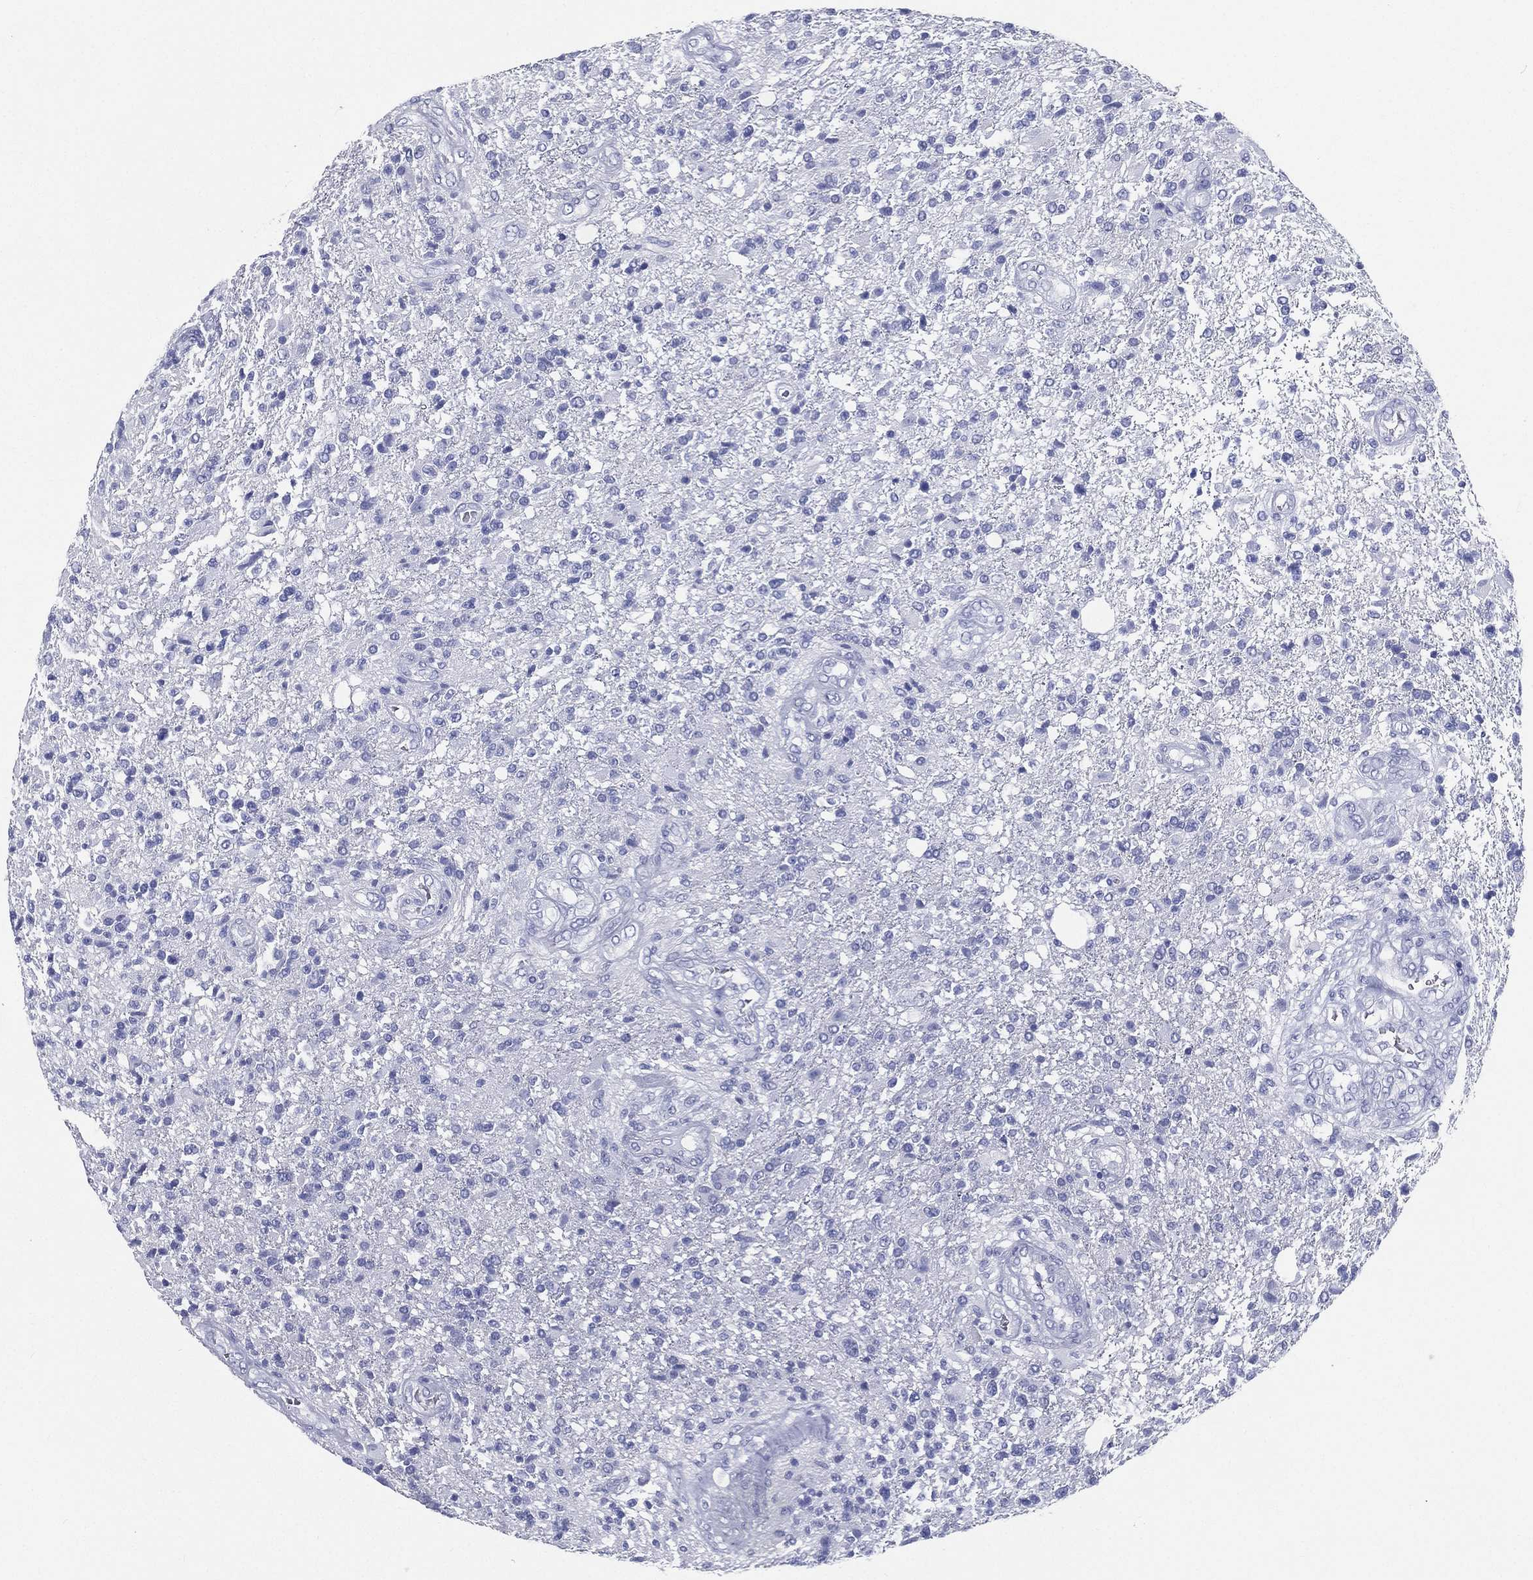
{"staining": {"intensity": "negative", "quantity": "none", "location": "none"}, "tissue": "glioma", "cell_type": "Tumor cells", "image_type": "cancer", "snomed": [{"axis": "morphology", "description": "Glioma, malignant, High grade"}, {"axis": "topography", "description": "Brain"}], "caption": "Tumor cells are negative for protein expression in human glioma.", "gene": "RSPH4A", "patient": {"sex": "male", "age": 56}}